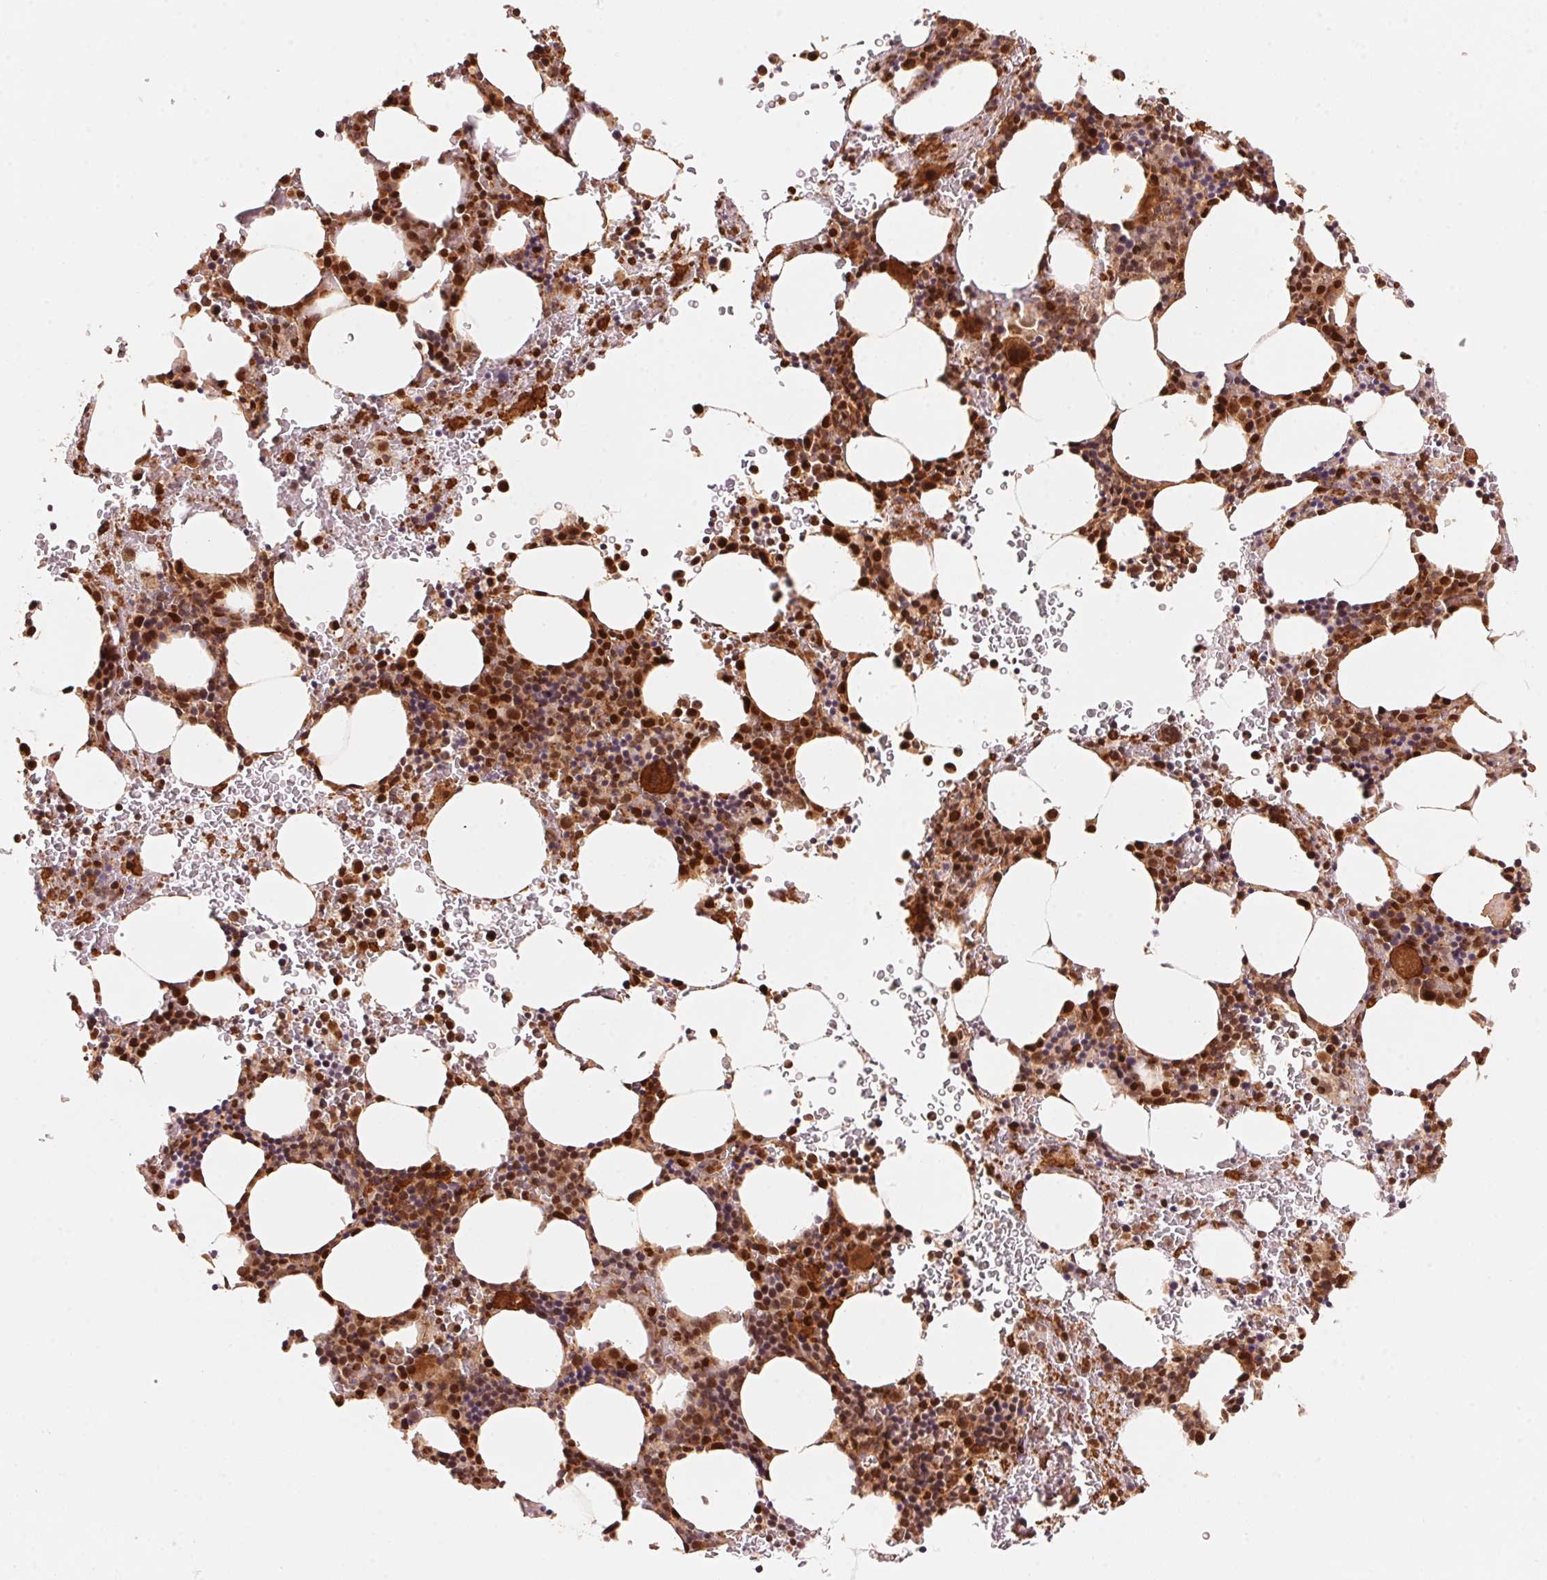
{"staining": {"intensity": "strong", "quantity": ">75%", "location": "cytoplasmic/membranous,nuclear"}, "tissue": "bone marrow", "cell_type": "Hematopoietic cells", "image_type": "normal", "snomed": [{"axis": "morphology", "description": "Normal tissue, NOS"}, {"axis": "topography", "description": "Bone marrow"}], "caption": "Bone marrow stained with immunohistochemistry (IHC) displays strong cytoplasmic/membranous,nuclear positivity in approximately >75% of hematopoietic cells. The protein is stained brown, and the nuclei are stained in blue (DAB IHC with brightfield microscopy, high magnification).", "gene": "TNIP2", "patient": {"sex": "male", "age": 77}}